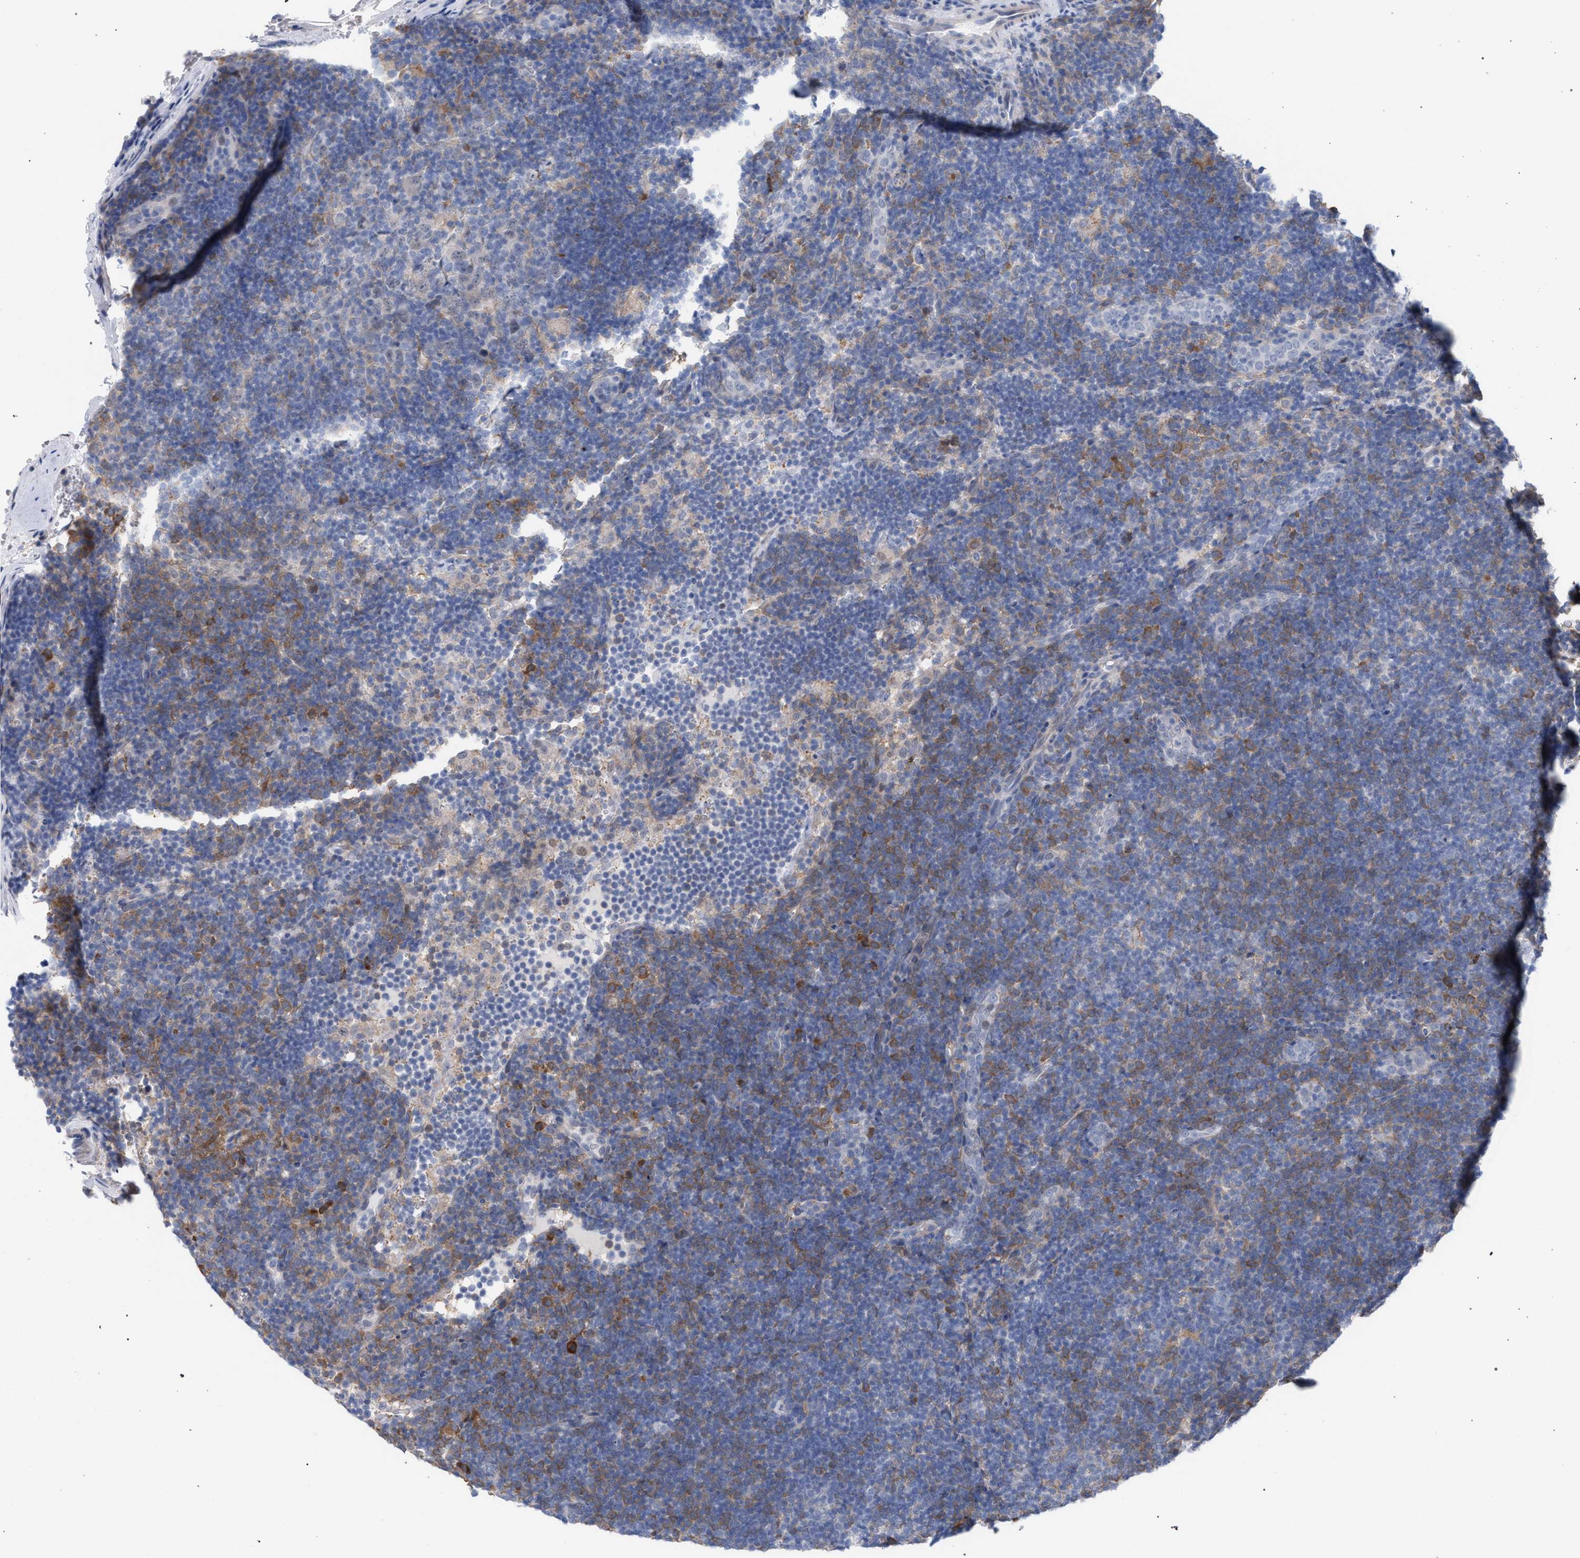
{"staining": {"intensity": "negative", "quantity": "none", "location": "none"}, "tissue": "lymphoma", "cell_type": "Tumor cells", "image_type": "cancer", "snomed": [{"axis": "morphology", "description": "Hodgkin's disease, NOS"}, {"axis": "topography", "description": "Lymph node"}], "caption": "The image reveals no staining of tumor cells in lymphoma. (DAB immunohistochemistry, high magnification).", "gene": "FHOD3", "patient": {"sex": "female", "age": 57}}